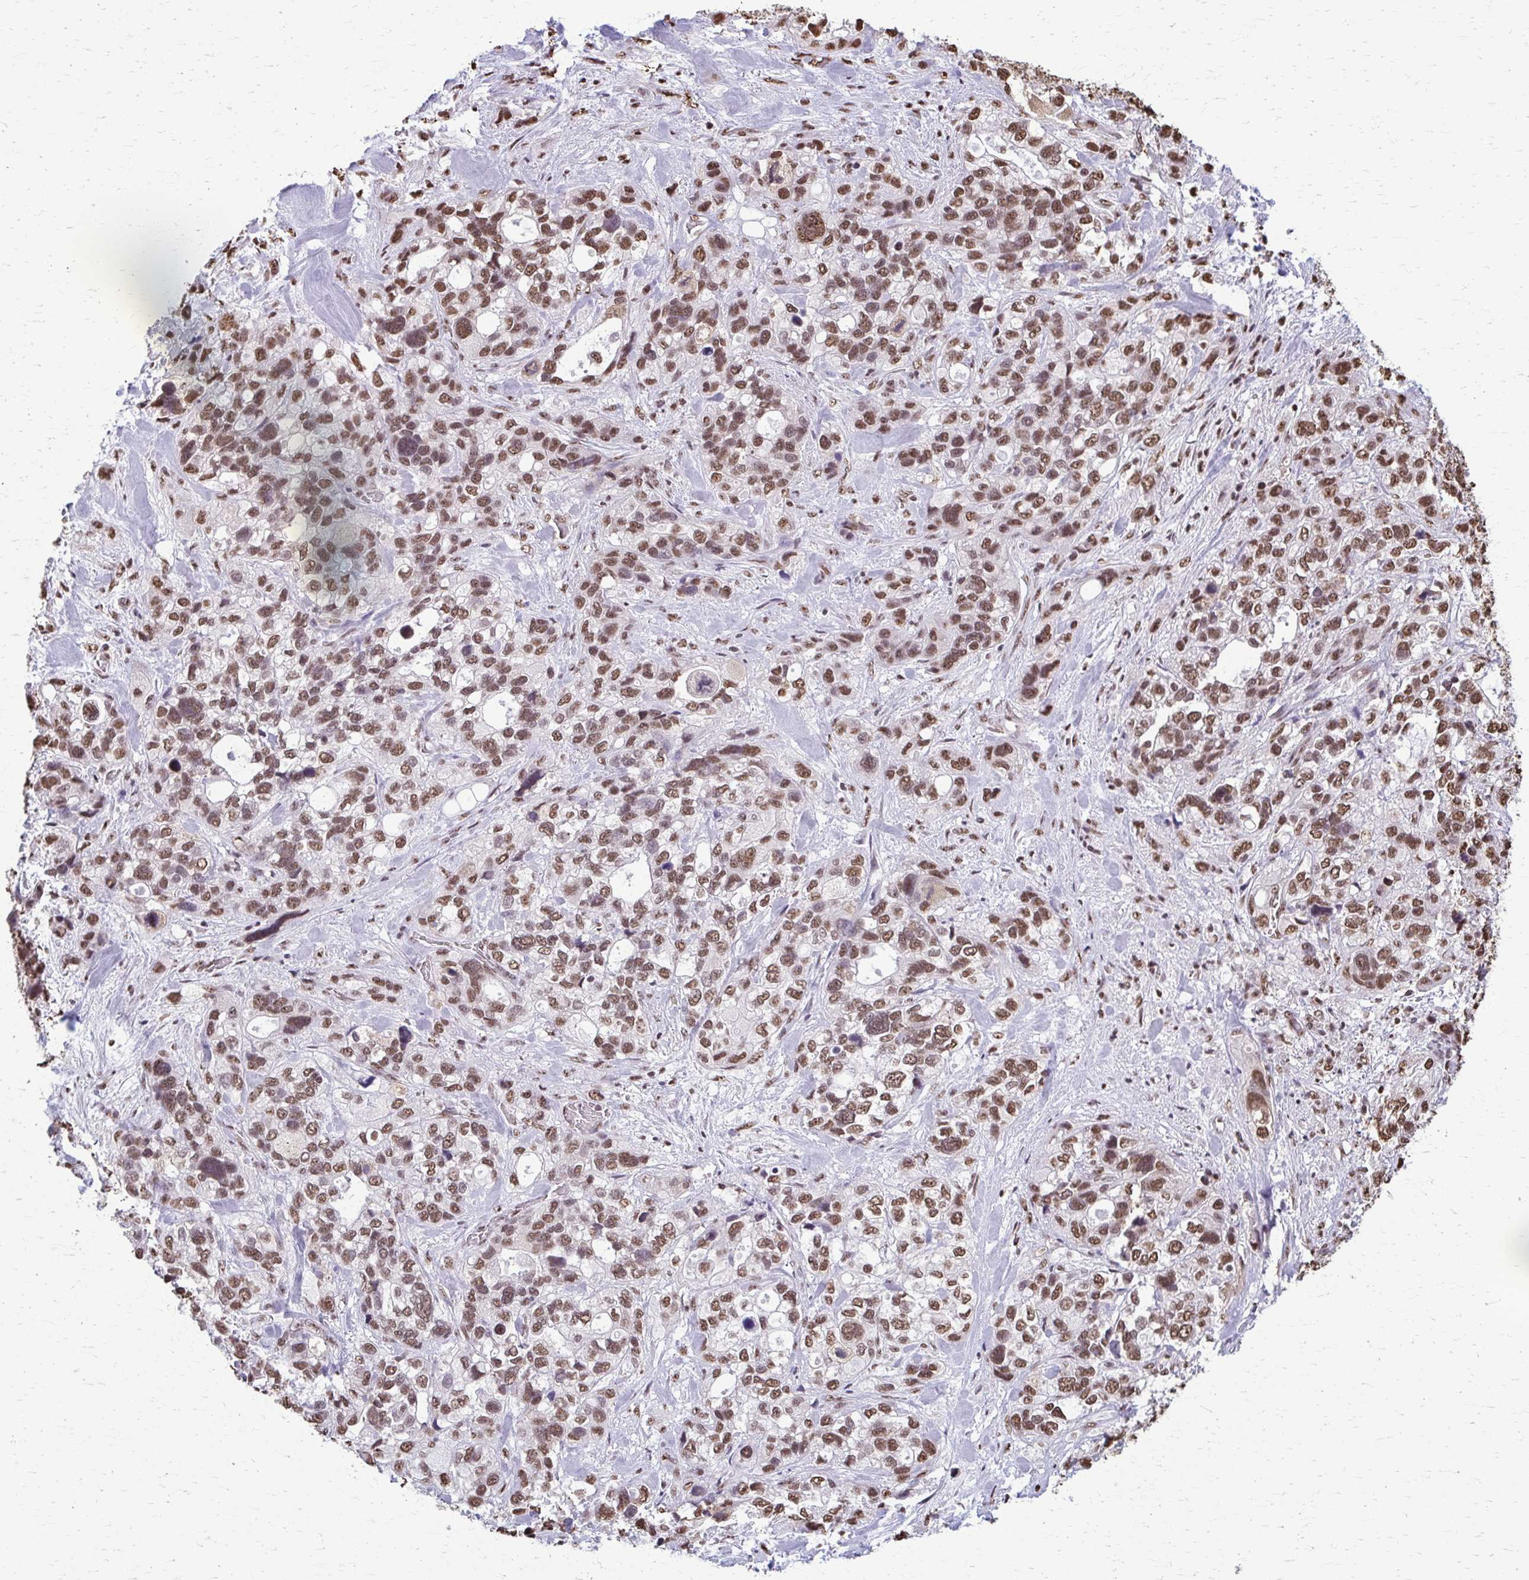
{"staining": {"intensity": "moderate", "quantity": ">75%", "location": "nuclear"}, "tissue": "stomach cancer", "cell_type": "Tumor cells", "image_type": "cancer", "snomed": [{"axis": "morphology", "description": "Adenocarcinoma, NOS"}, {"axis": "topography", "description": "Stomach, upper"}], "caption": "Adenocarcinoma (stomach) tissue displays moderate nuclear staining in about >75% of tumor cells, visualized by immunohistochemistry.", "gene": "SNRPA", "patient": {"sex": "female", "age": 81}}